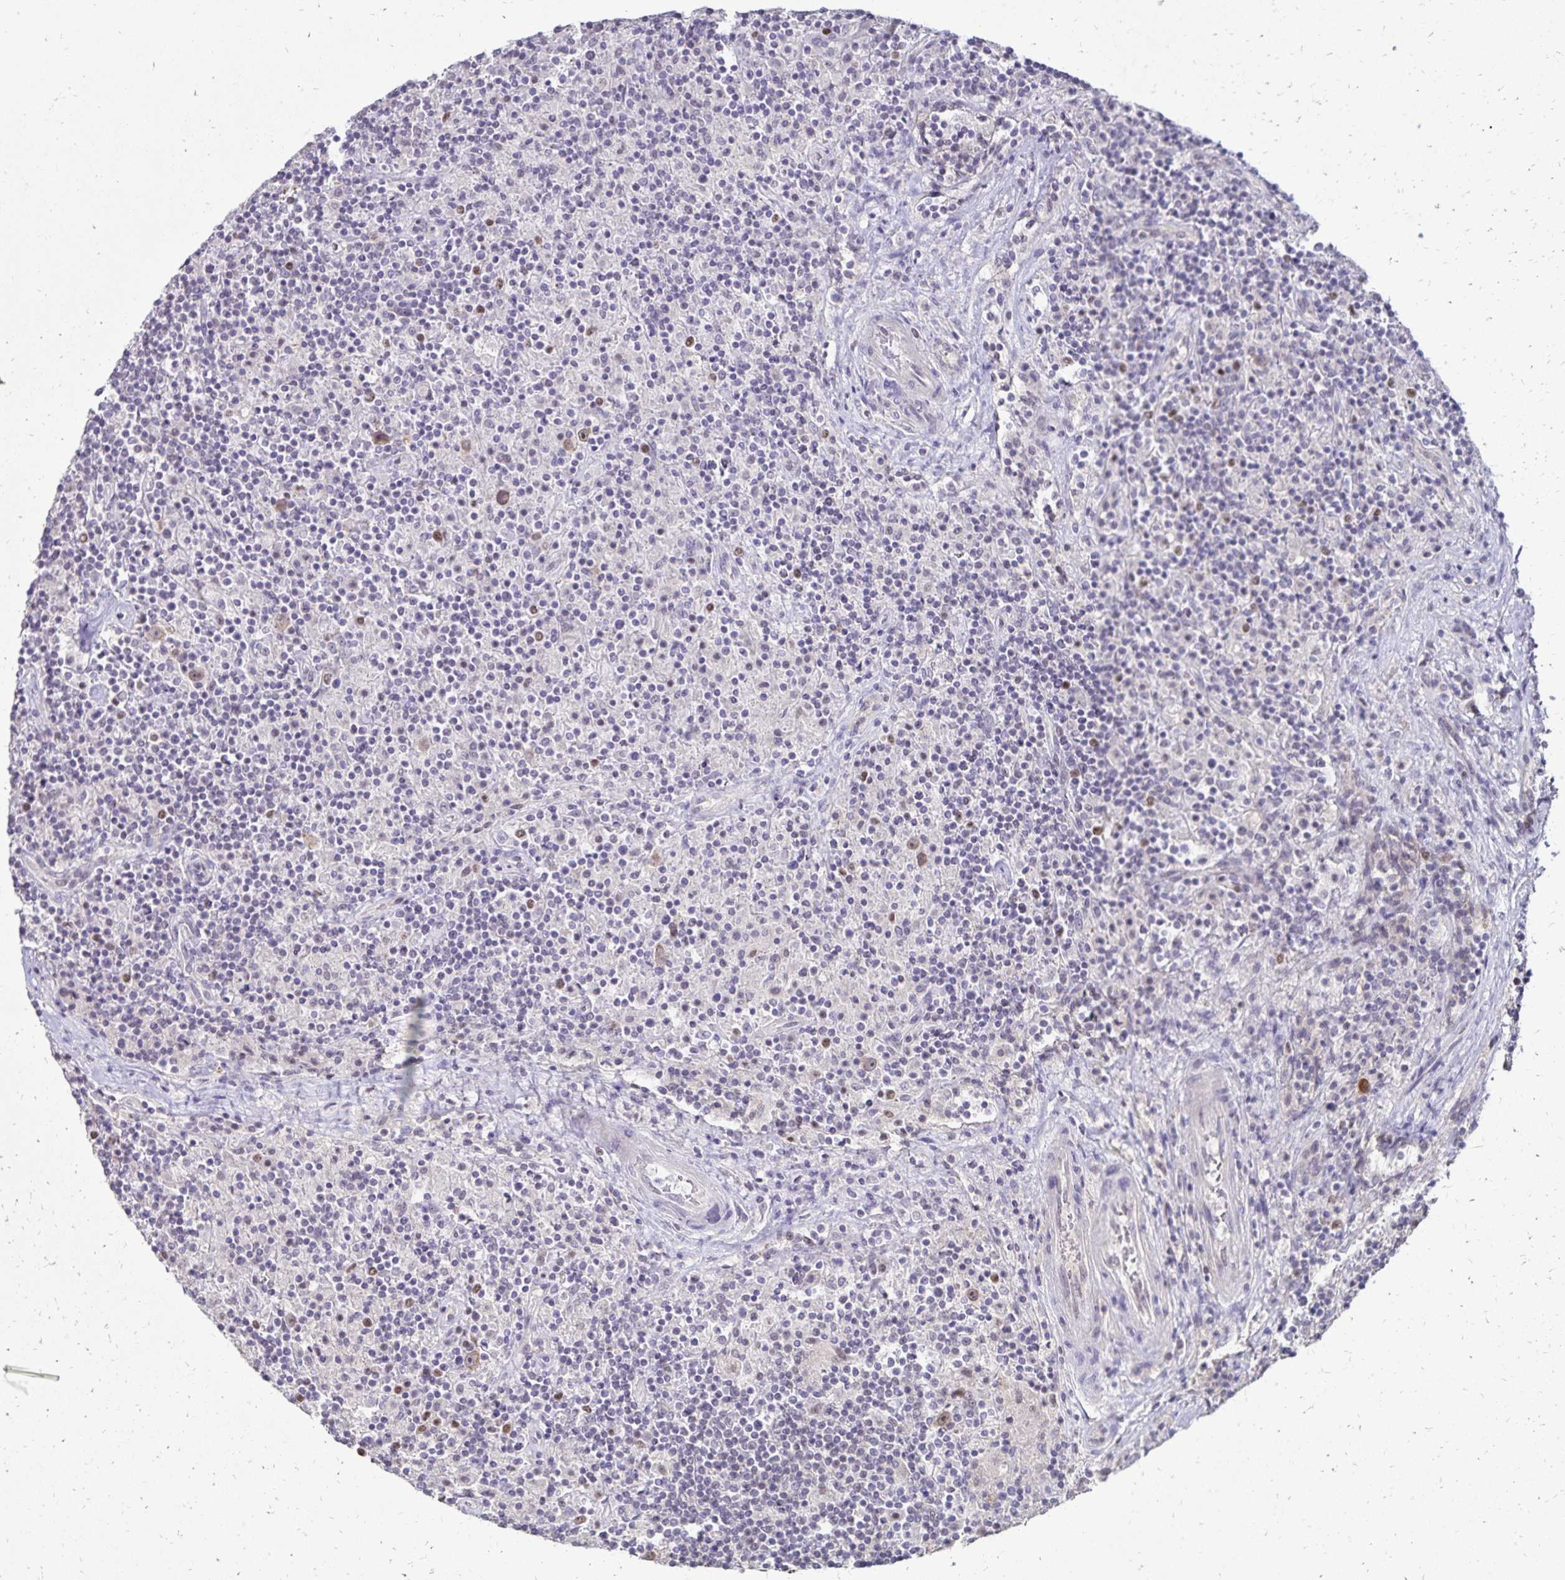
{"staining": {"intensity": "moderate", "quantity": ">75%", "location": "nuclear"}, "tissue": "lymphoma", "cell_type": "Tumor cells", "image_type": "cancer", "snomed": [{"axis": "morphology", "description": "Hodgkin's disease, NOS"}, {"axis": "topography", "description": "Lymph node"}], "caption": "The photomicrograph displays staining of lymphoma, revealing moderate nuclear protein positivity (brown color) within tumor cells.", "gene": "POLB", "patient": {"sex": "male", "age": 70}}